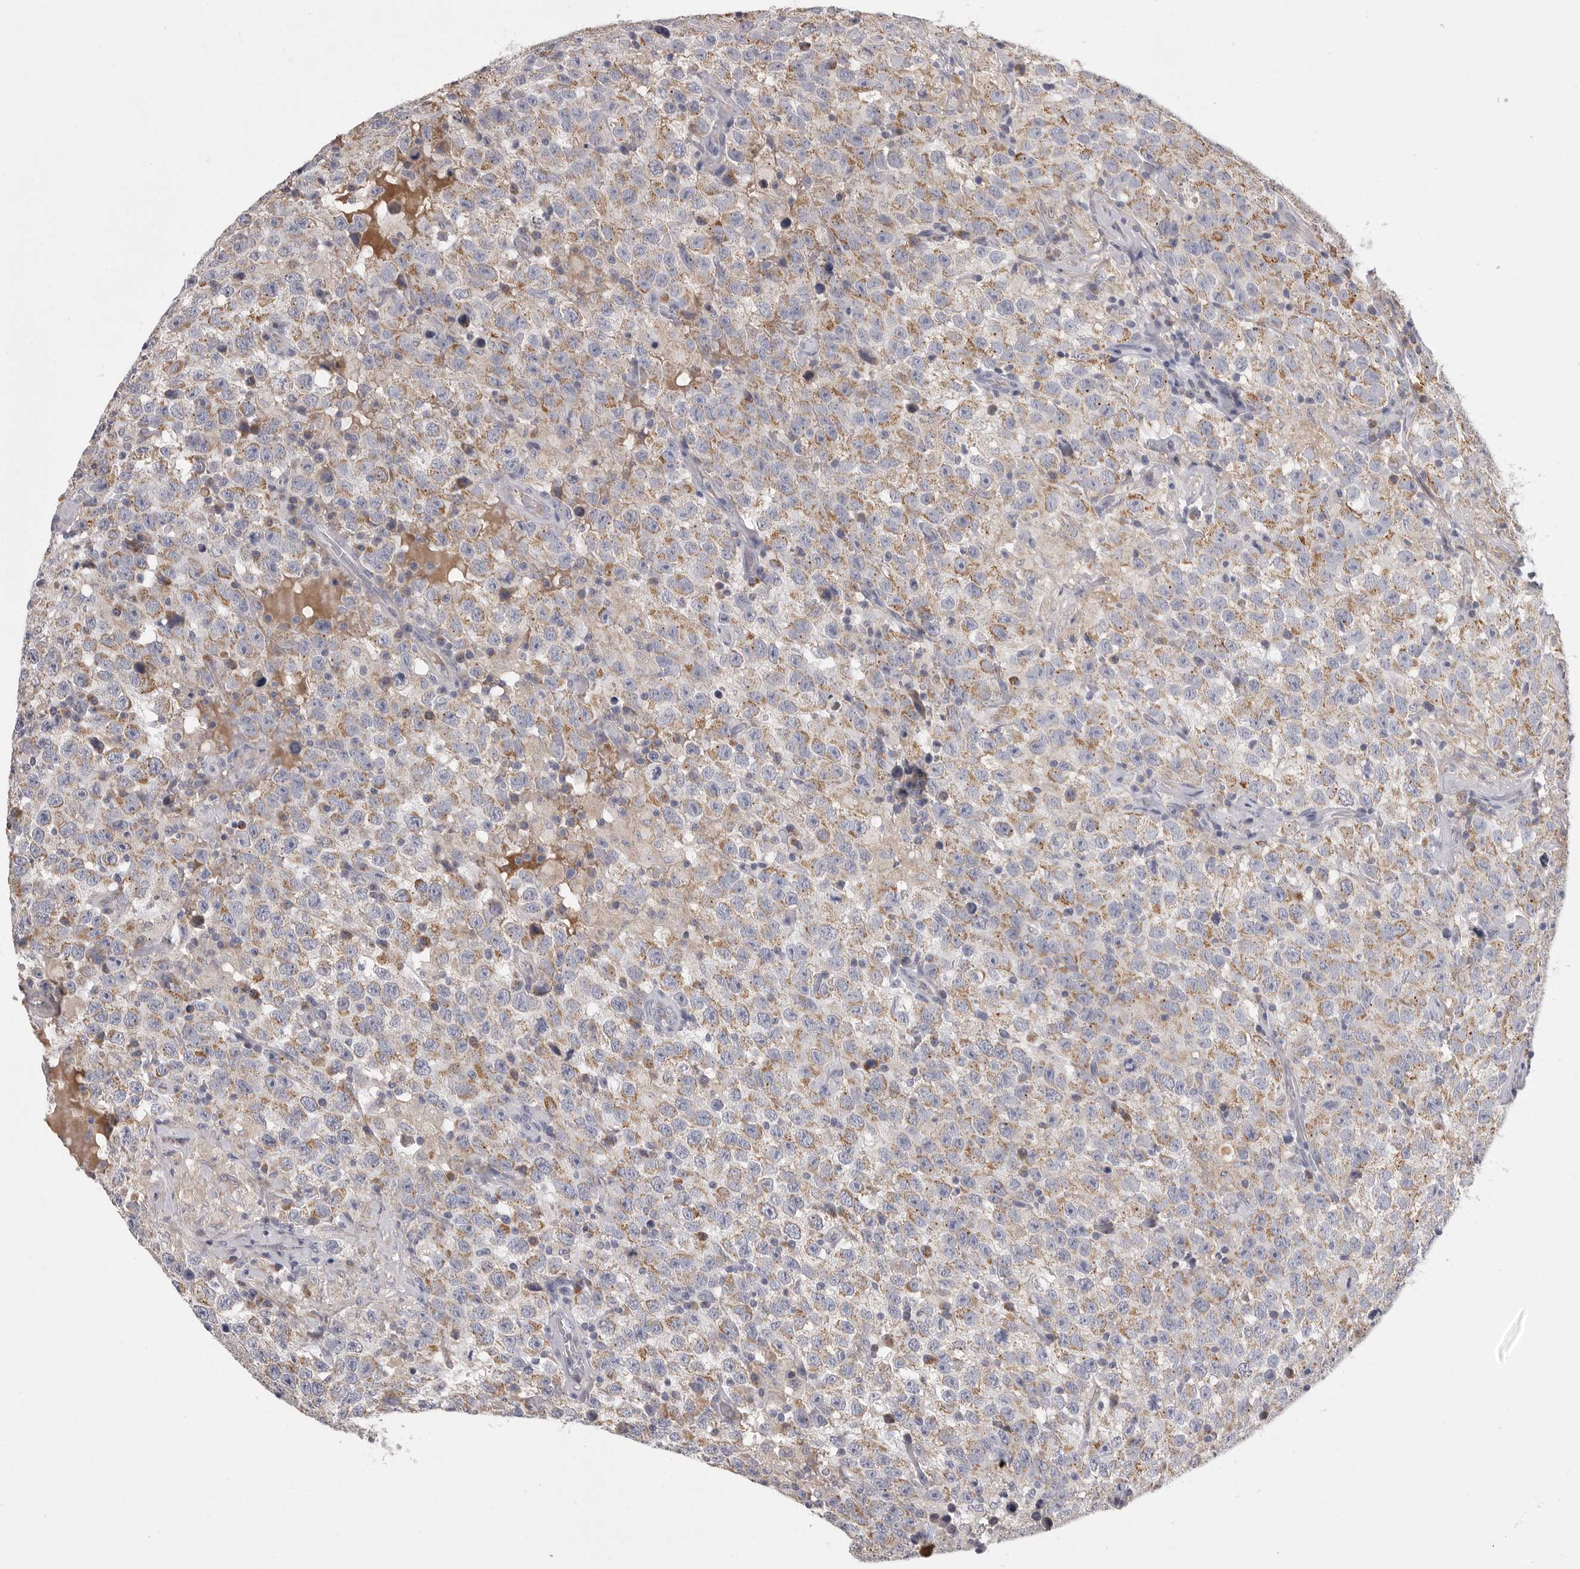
{"staining": {"intensity": "moderate", "quantity": ">75%", "location": "cytoplasmic/membranous"}, "tissue": "testis cancer", "cell_type": "Tumor cells", "image_type": "cancer", "snomed": [{"axis": "morphology", "description": "Seminoma, NOS"}, {"axis": "topography", "description": "Testis"}], "caption": "Testis cancer (seminoma) stained for a protein shows moderate cytoplasmic/membranous positivity in tumor cells.", "gene": "SDC3", "patient": {"sex": "male", "age": 41}}